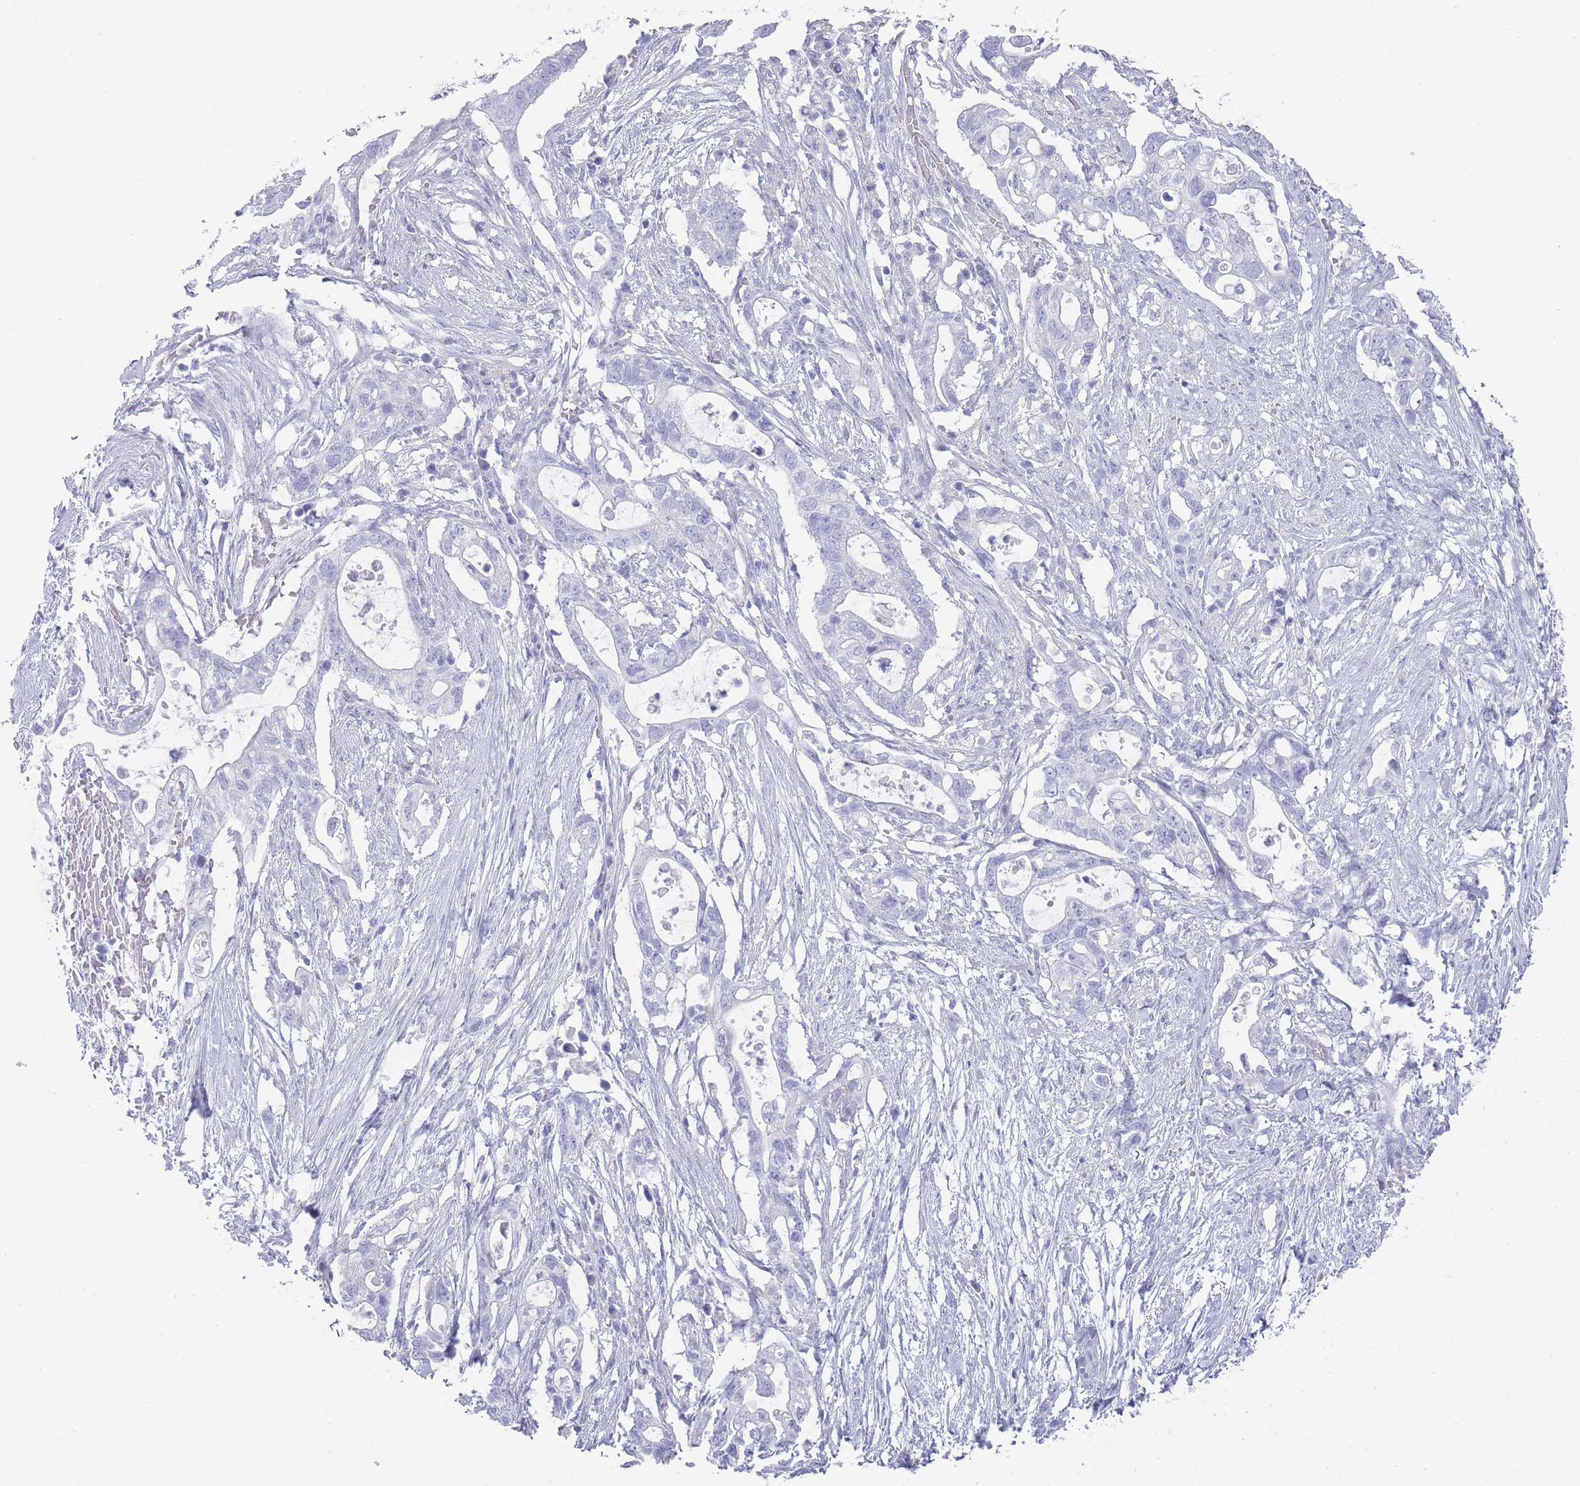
{"staining": {"intensity": "negative", "quantity": "none", "location": "none"}, "tissue": "pancreatic cancer", "cell_type": "Tumor cells", "image_type": "cancer", "snomed": [{"axis": "morphology", "description": "Adenocarcinoma, NOS"}, {"axis": "topography", "description": "Pancreas"}], "caption": "High magnification brightfield microscopy of pancreatic cancer stained with DAB (brown) and counterstained with hematoxylin (blue): tumor cells show no significant expression.", "gene": "RAB2B", "patient": {"sex": "female", "age": 72}}